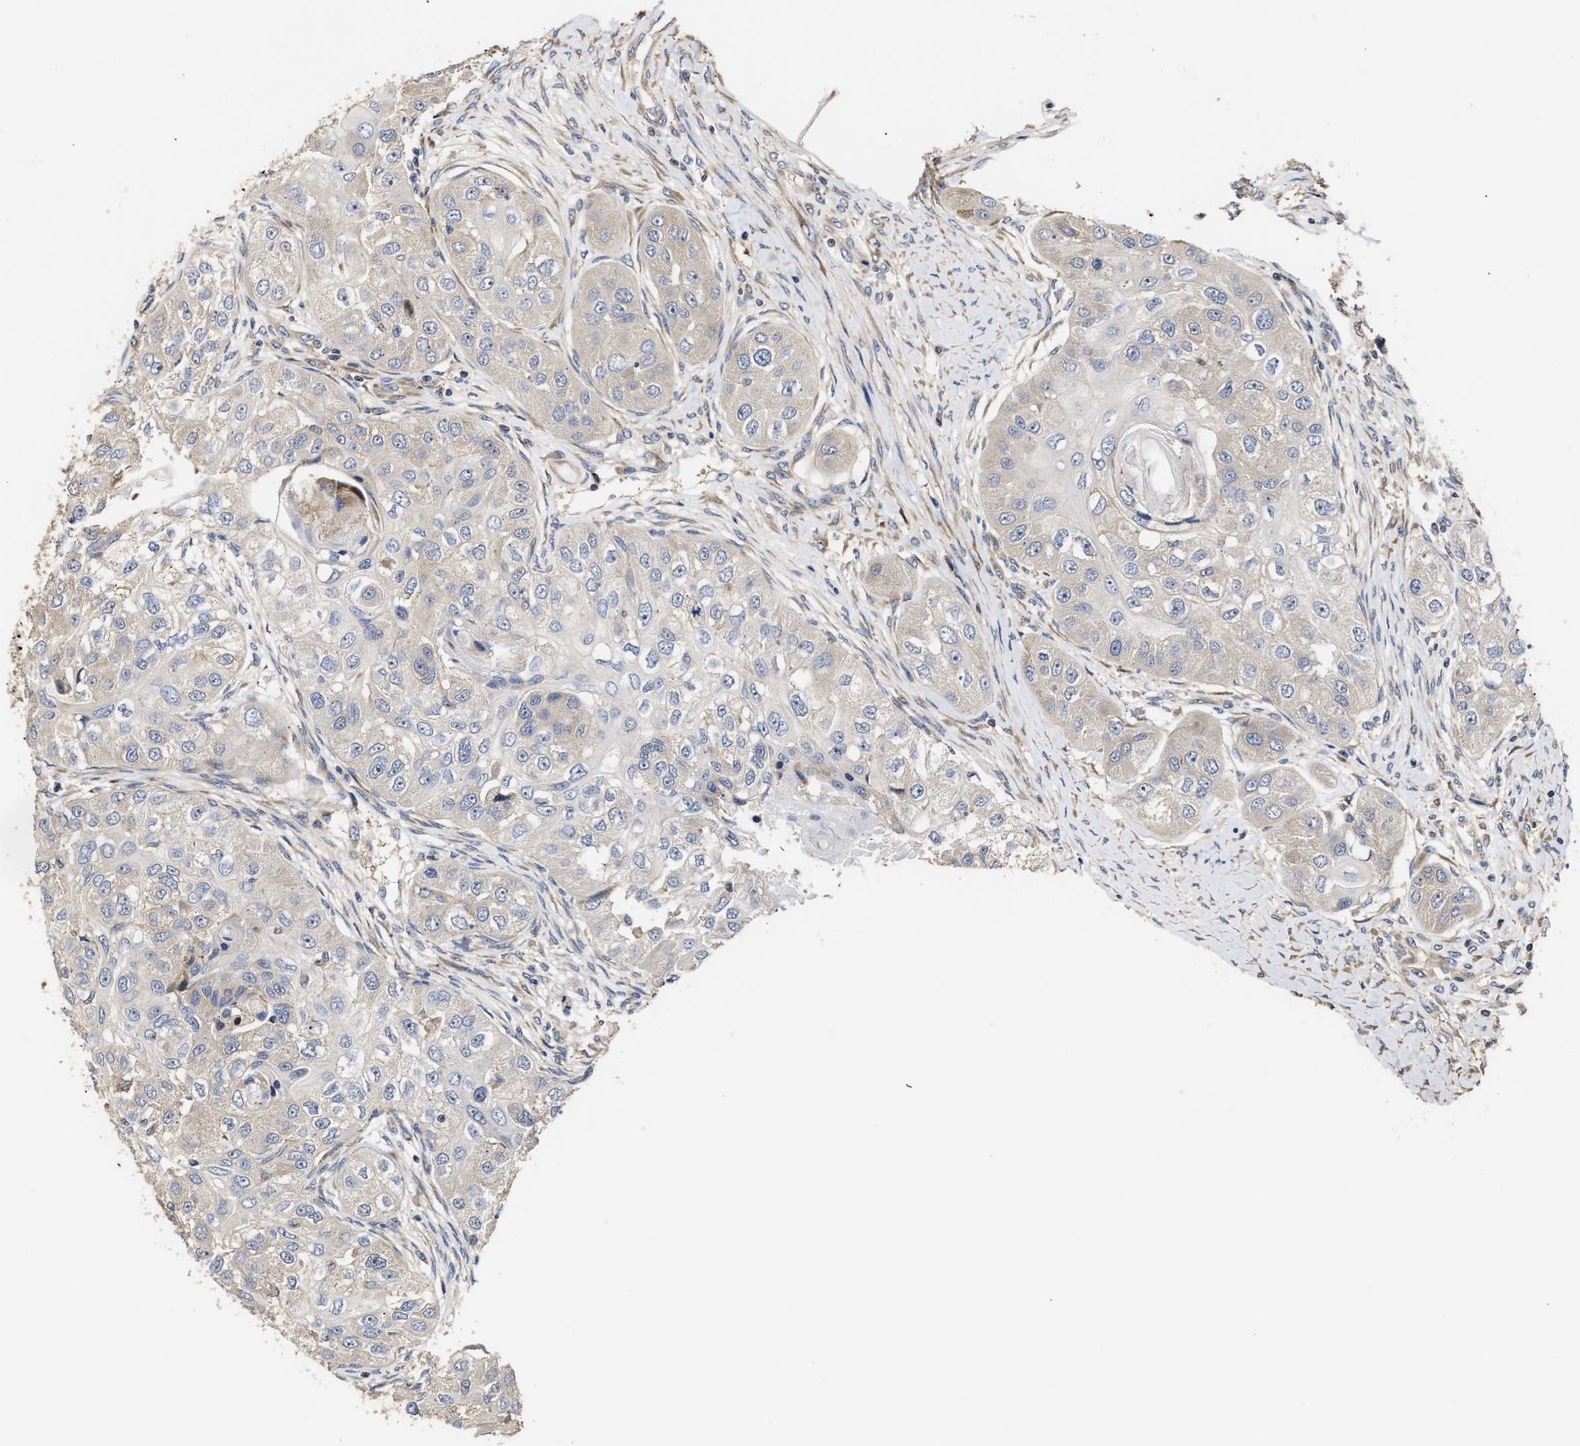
{"staining": {"intensity": "negative", "quantity": "none", "location": "none"}, "tissue": "head and neck cancer", "cell_type": "Tumor cells", "image_type": "cancer", "snomed": [{"axis": "morphology", "description": "Normal tissue, NOS"}, {"axis": "morphology", "description": "Squamous cell carcinoma, NOS"}, {"axis": "topography", "description": "Skeletal muscle"}, {"axis": "topography", "description": "Head-Neck"}], "caption": "IHC photomicrograph of neoplastic tissue: human head and neck squamous cell carcinoma stained with DAB shows no significant protein expression in tumor cells.", "gene": "CLIP2", "patient": {"sex": "male", "age": 51}}